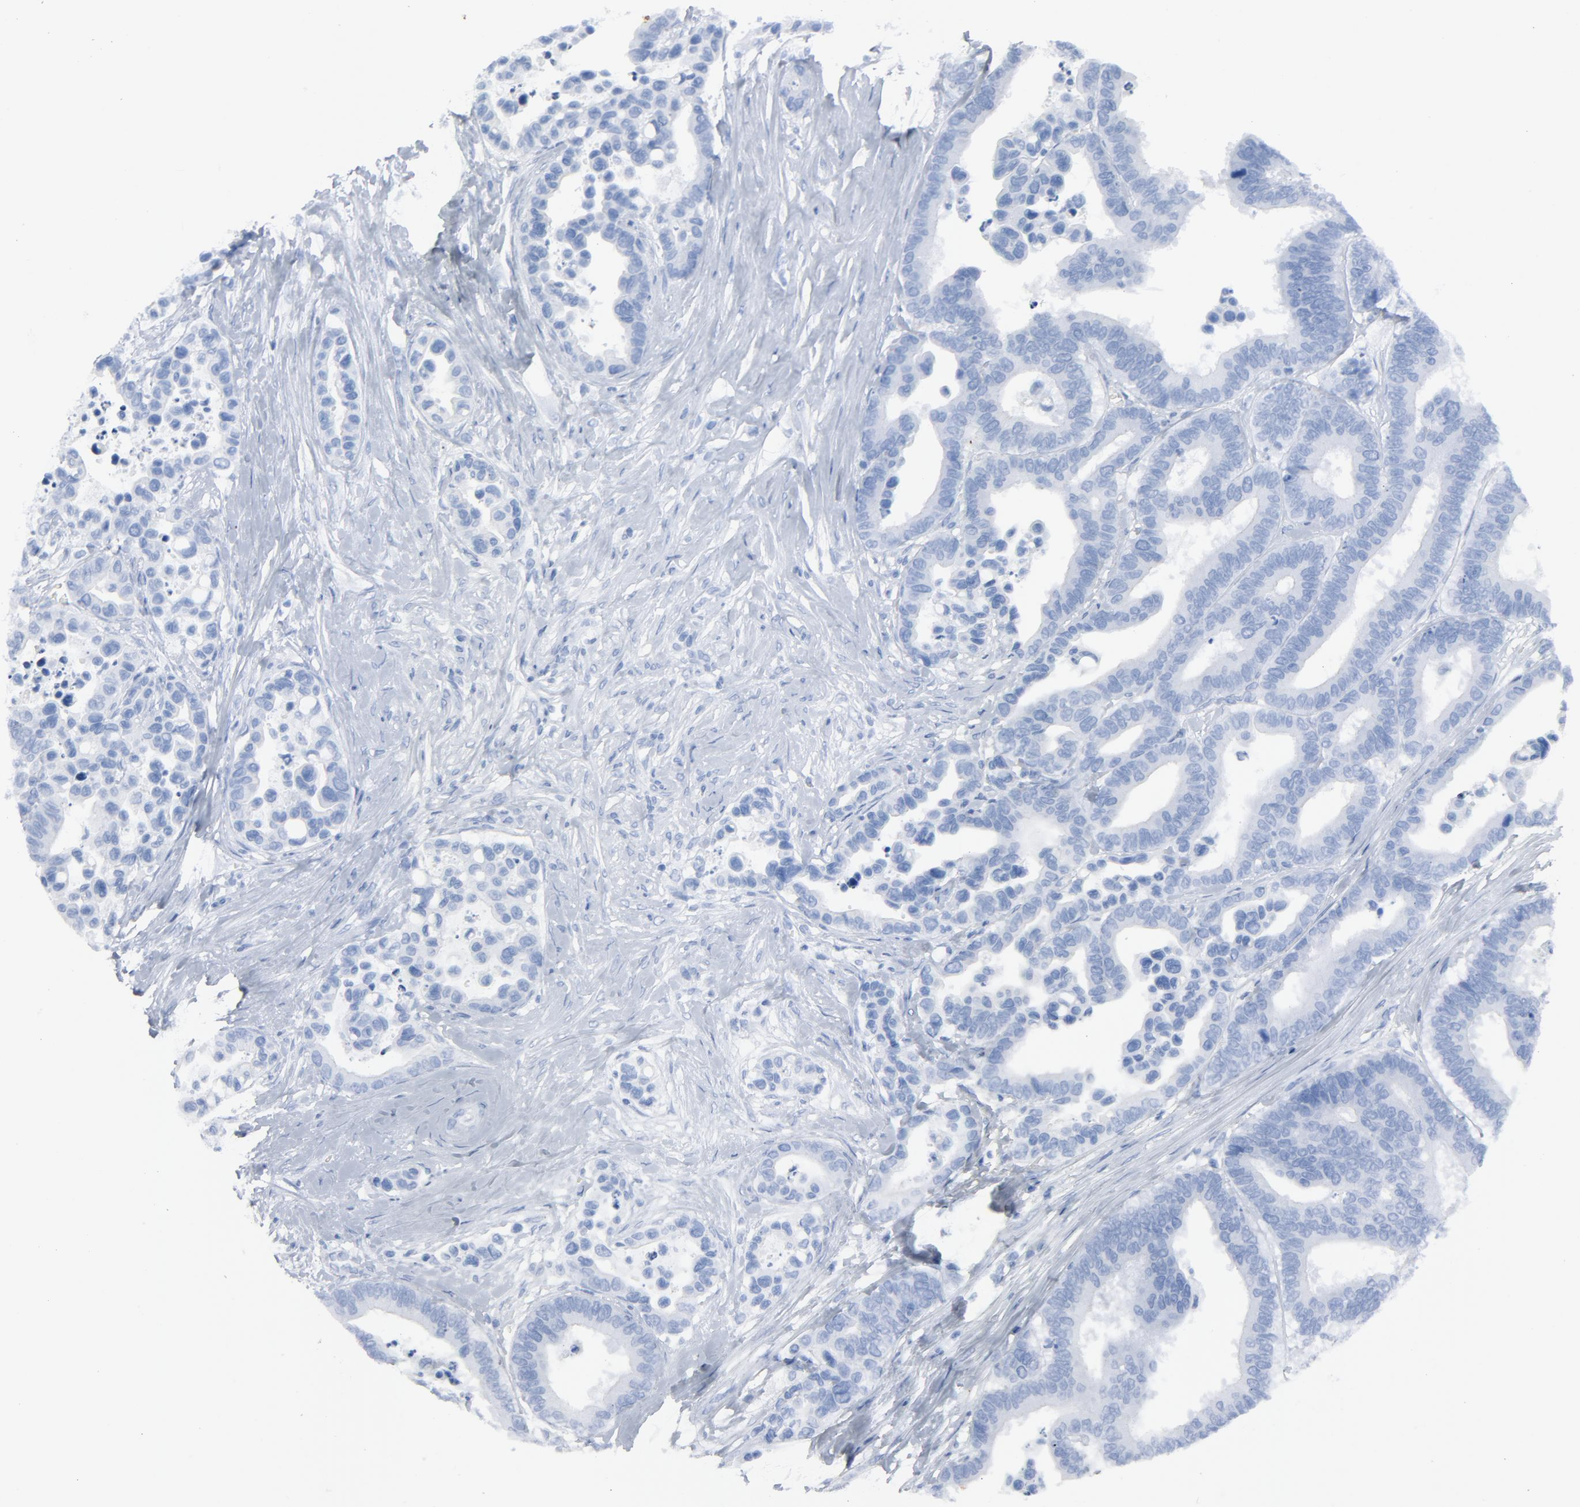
{"staining": {"intensity": "negative", "quantity": "none", "location": "none"}, "tissue": "colorectal cancer", "cell_type": "Tumor cells", "image_type": "cancer", "snomed": [{"axis": "morphology", "description": "Adenocarcinoma, NOS"}, {"axis": "topography", "description": "Colon"}], "caption": "High power microscopy micrograph of an IHC histopathology image of colorectal cancer (adenocarcinoma), revealing no significant staining in tumor cells.", "gene": "C14orf119", "patient": {"sex": "male", "age": 82}}